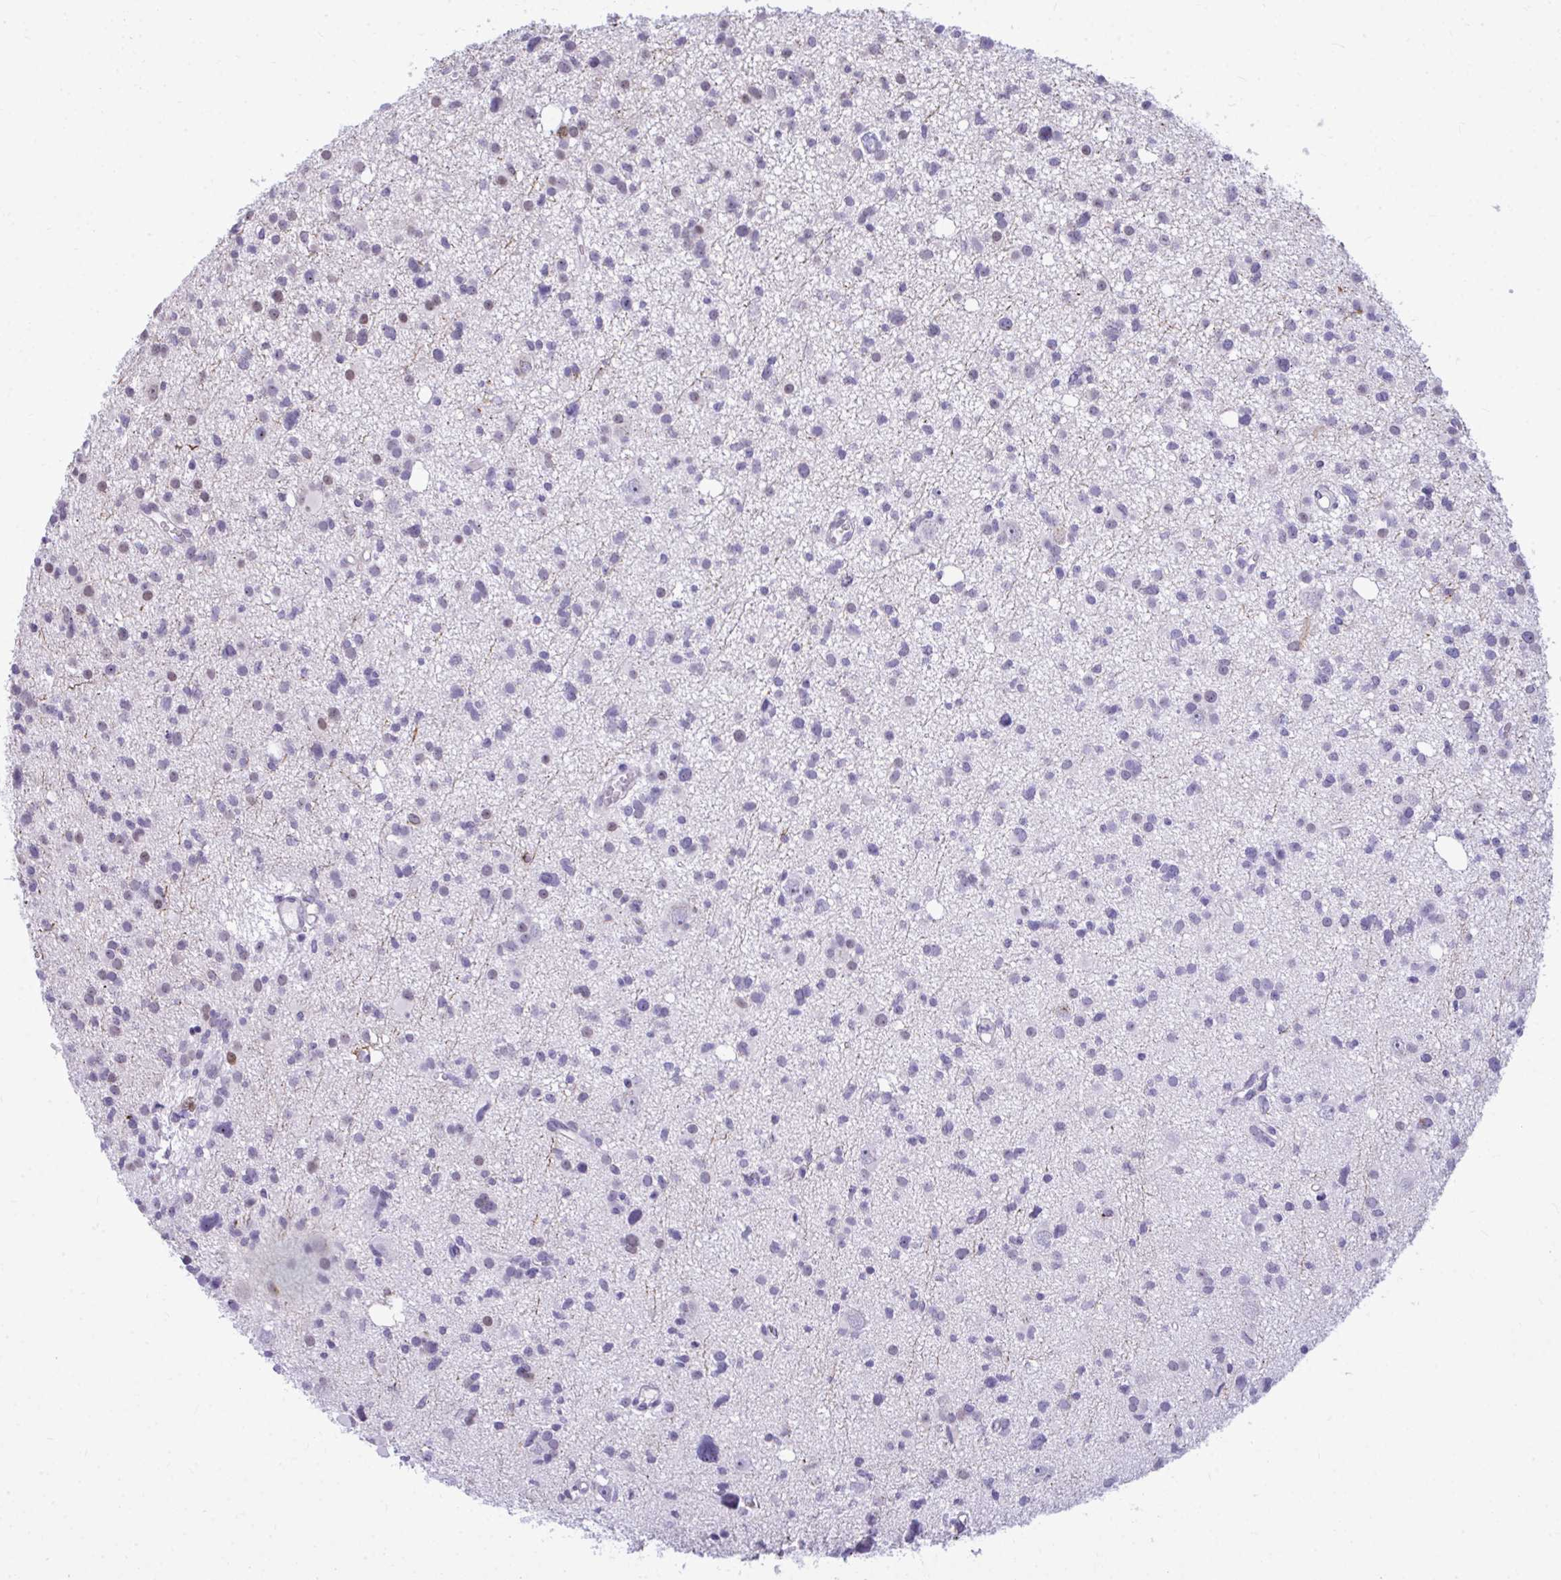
{"staining": {"intensity": "weak", "quantity": "<25%", "location": "nuclear"}, "tissue": "glioma", "cell_type": "Tumor cells", "image_type": "cancer", "snomed": [{"axis": "morphology", "description": "Glioma, malignant, High grade"}, {"axis": "topography", "description": "Brain"}], "caption": "The image shows no staining of tumor cells in malignant glioma (high-grade).", "gene": "HMBOX1", "patient": {"sex": "male", "age": 23}}